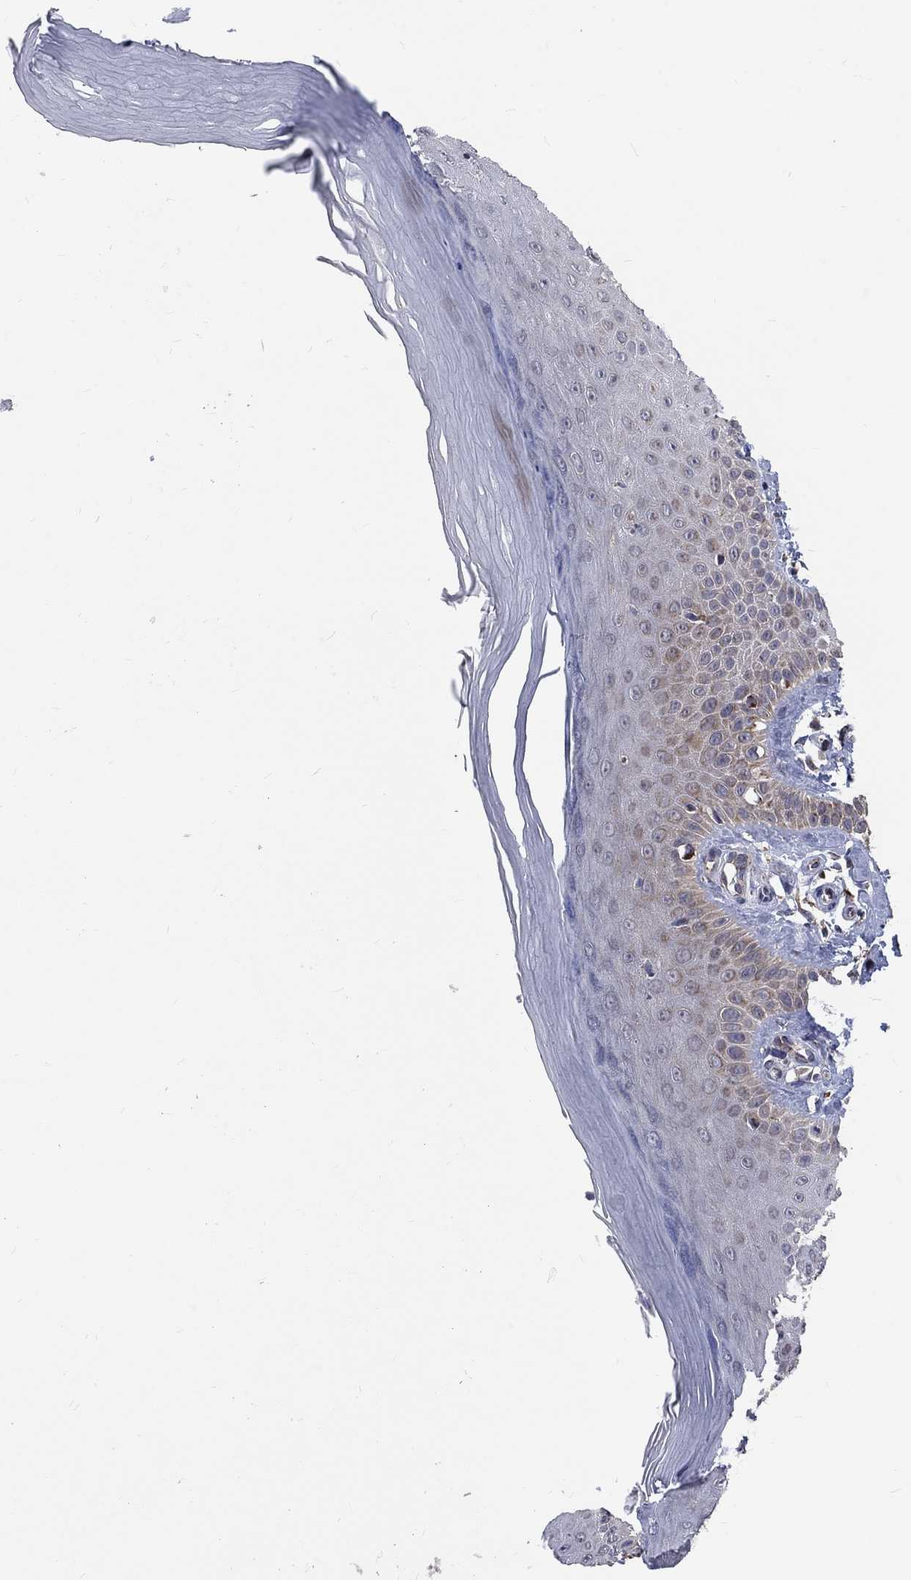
{"staining": {"intensity": "negative", "quantity": "none", "location": "none"}, "tissue": "skin", "cell_type": "Fibroblasts", "image_type": "normal", "snomed": [{"axis": "morphology", "description": "Normal tissue, NOS"}, {"axis": "morphology", "description": "Inflammation, NOS"}, {"axis": "morphology", "description": "Fibrosis, NOS"}, {"axis": "topography", "description": "Skin"}], "caption": "Fibroblasts show no significant protein expression in normal skin. (DAB immunohistochemistry (IHC) visualized using brightfield microscopy, high magnification).", "gene": "NME7", "patient": {"sex": "male", "age": 71}}